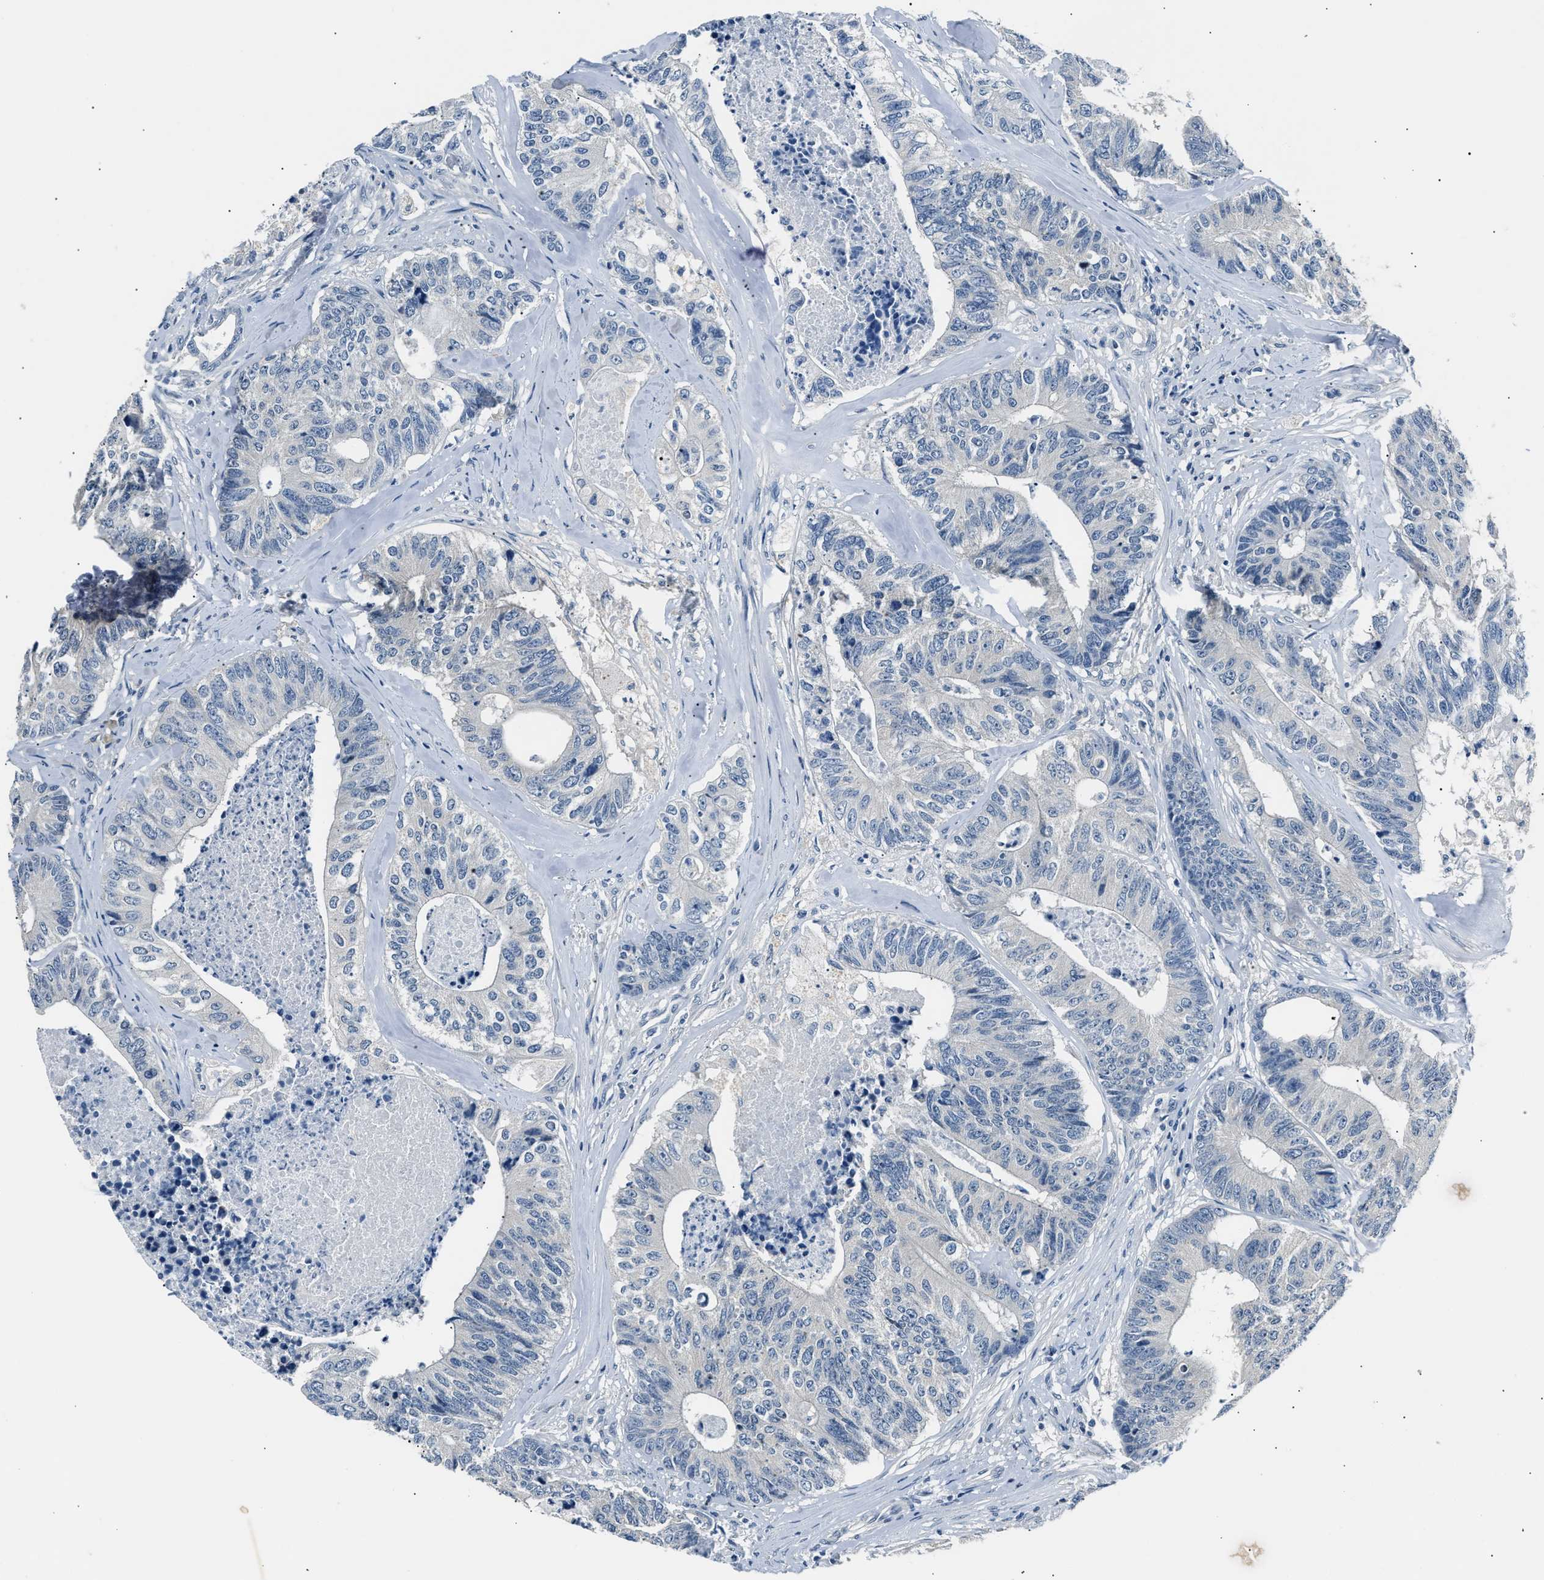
{"staining": {"intensity": "negative", "quantity": "none", "location": "none"}, "tissue": "colorectal cancer", "cell_type": "Tumor cells", "image_type": "cancer", "snomed": [{"axis": "morphology", "description": "Adenocarcinoma, NOS"}, {"axis": "topography", "description": "Colon"}], "caption": "Immunohistochemistry (IHC) of colorectal cancer shows no staining in tumor cells.", "gene": "INHA", "patient": {"sex": "female", "age": 67}}